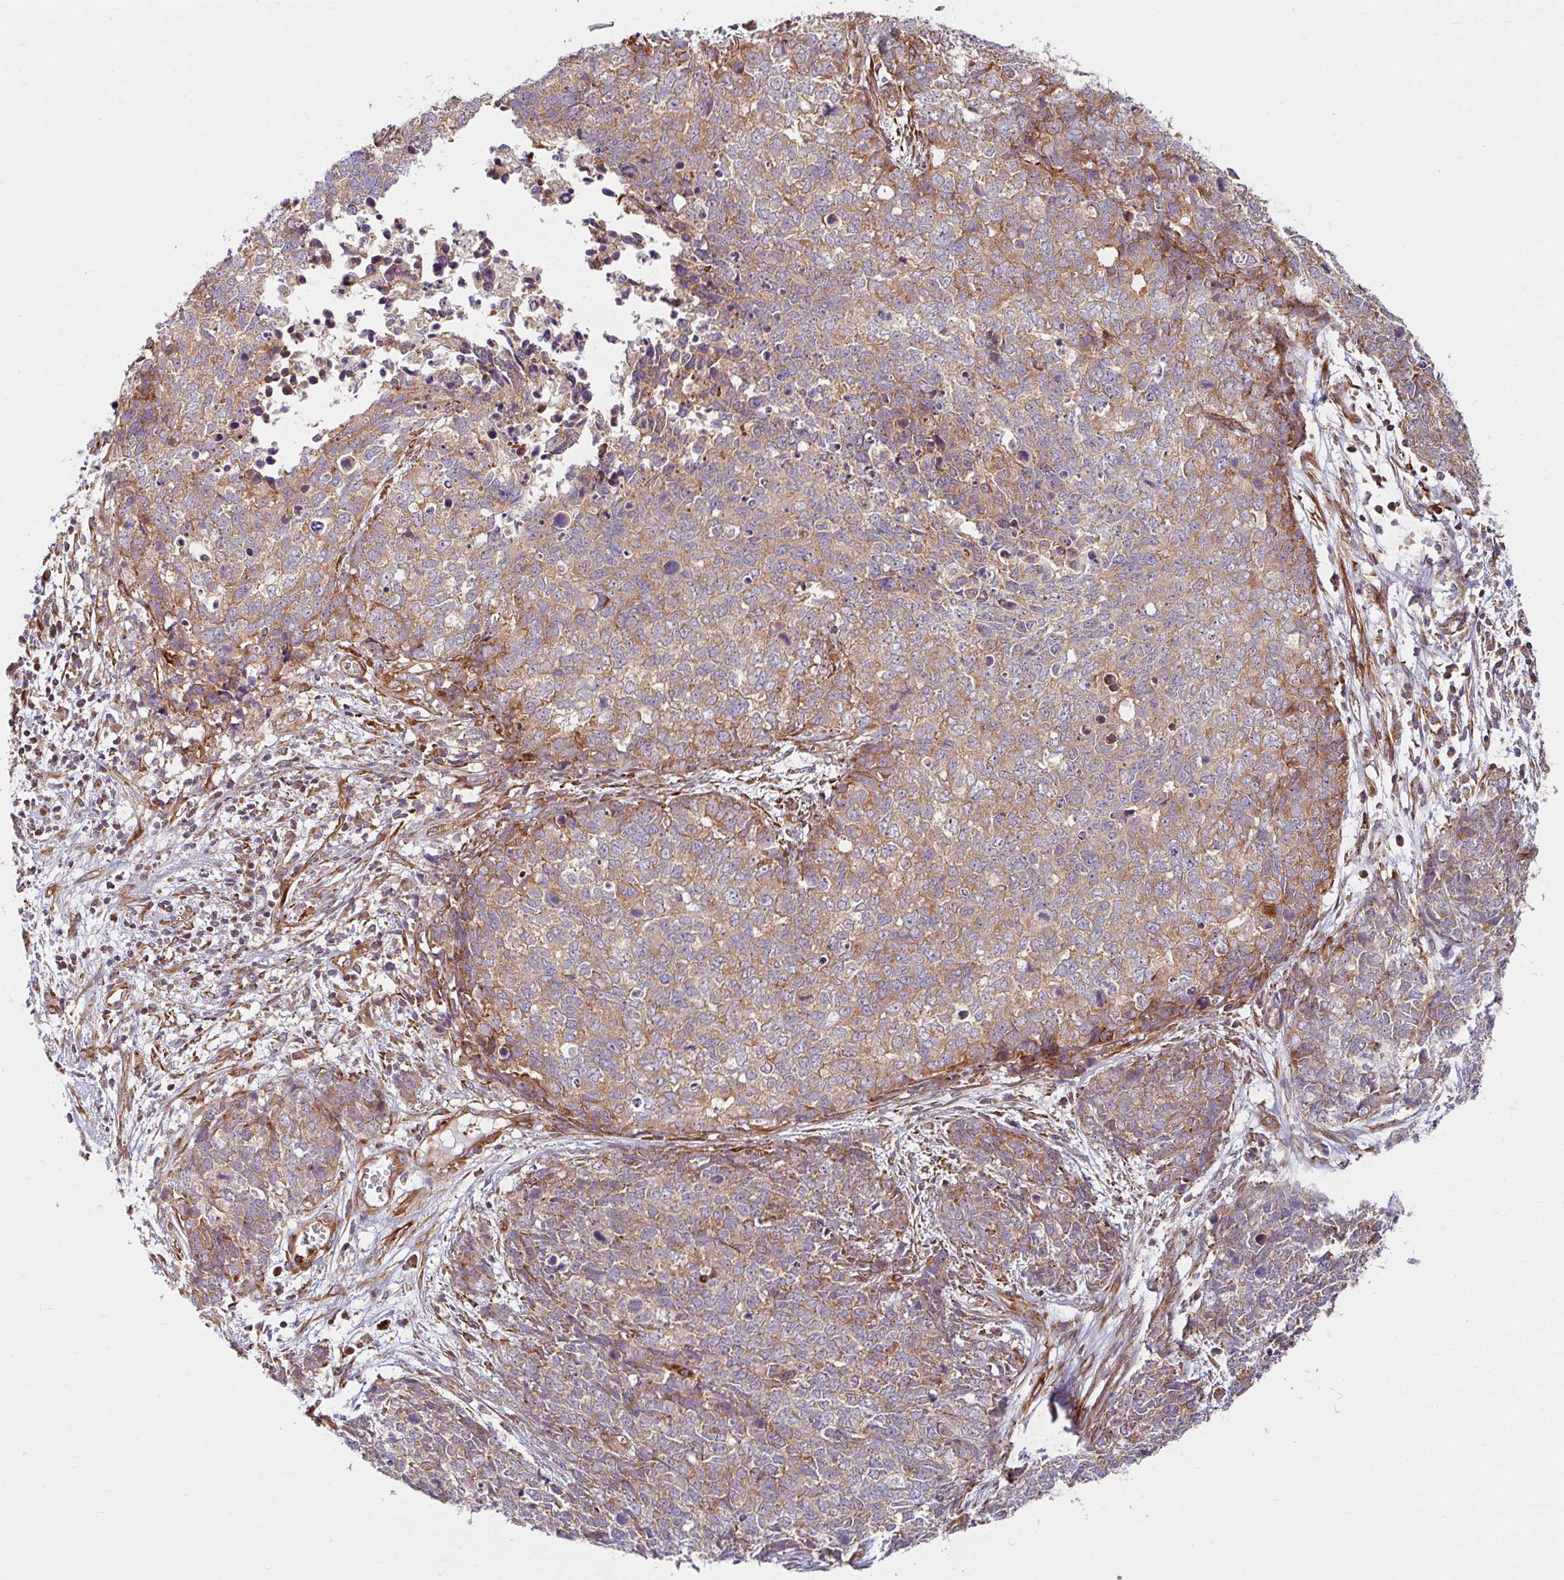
{"staining": {"intensity": "moderate", "quantity": ">75%", "location": "cytoplasmic/membranous"}, "tissue": "cervical cancer", "cell_type": "Tumor cells", "image_type": "cancer", "snomed": [{"axis": "morphology", "description": "Adenocarcinoma, NOS"}, {"axis": "topography", "description": "Cervix"}], "caption": "This micrograph exhibits adenocarcinoma (cervical) stained with immunohistochemistry to label a protein in brown. The cytoplasmic/membranous of tumor cells show moderate positivity for the protein. Nuclei are counter-stained blue.", "gene": "BTF3", "patient": {"sex": "female", "age": 63}}